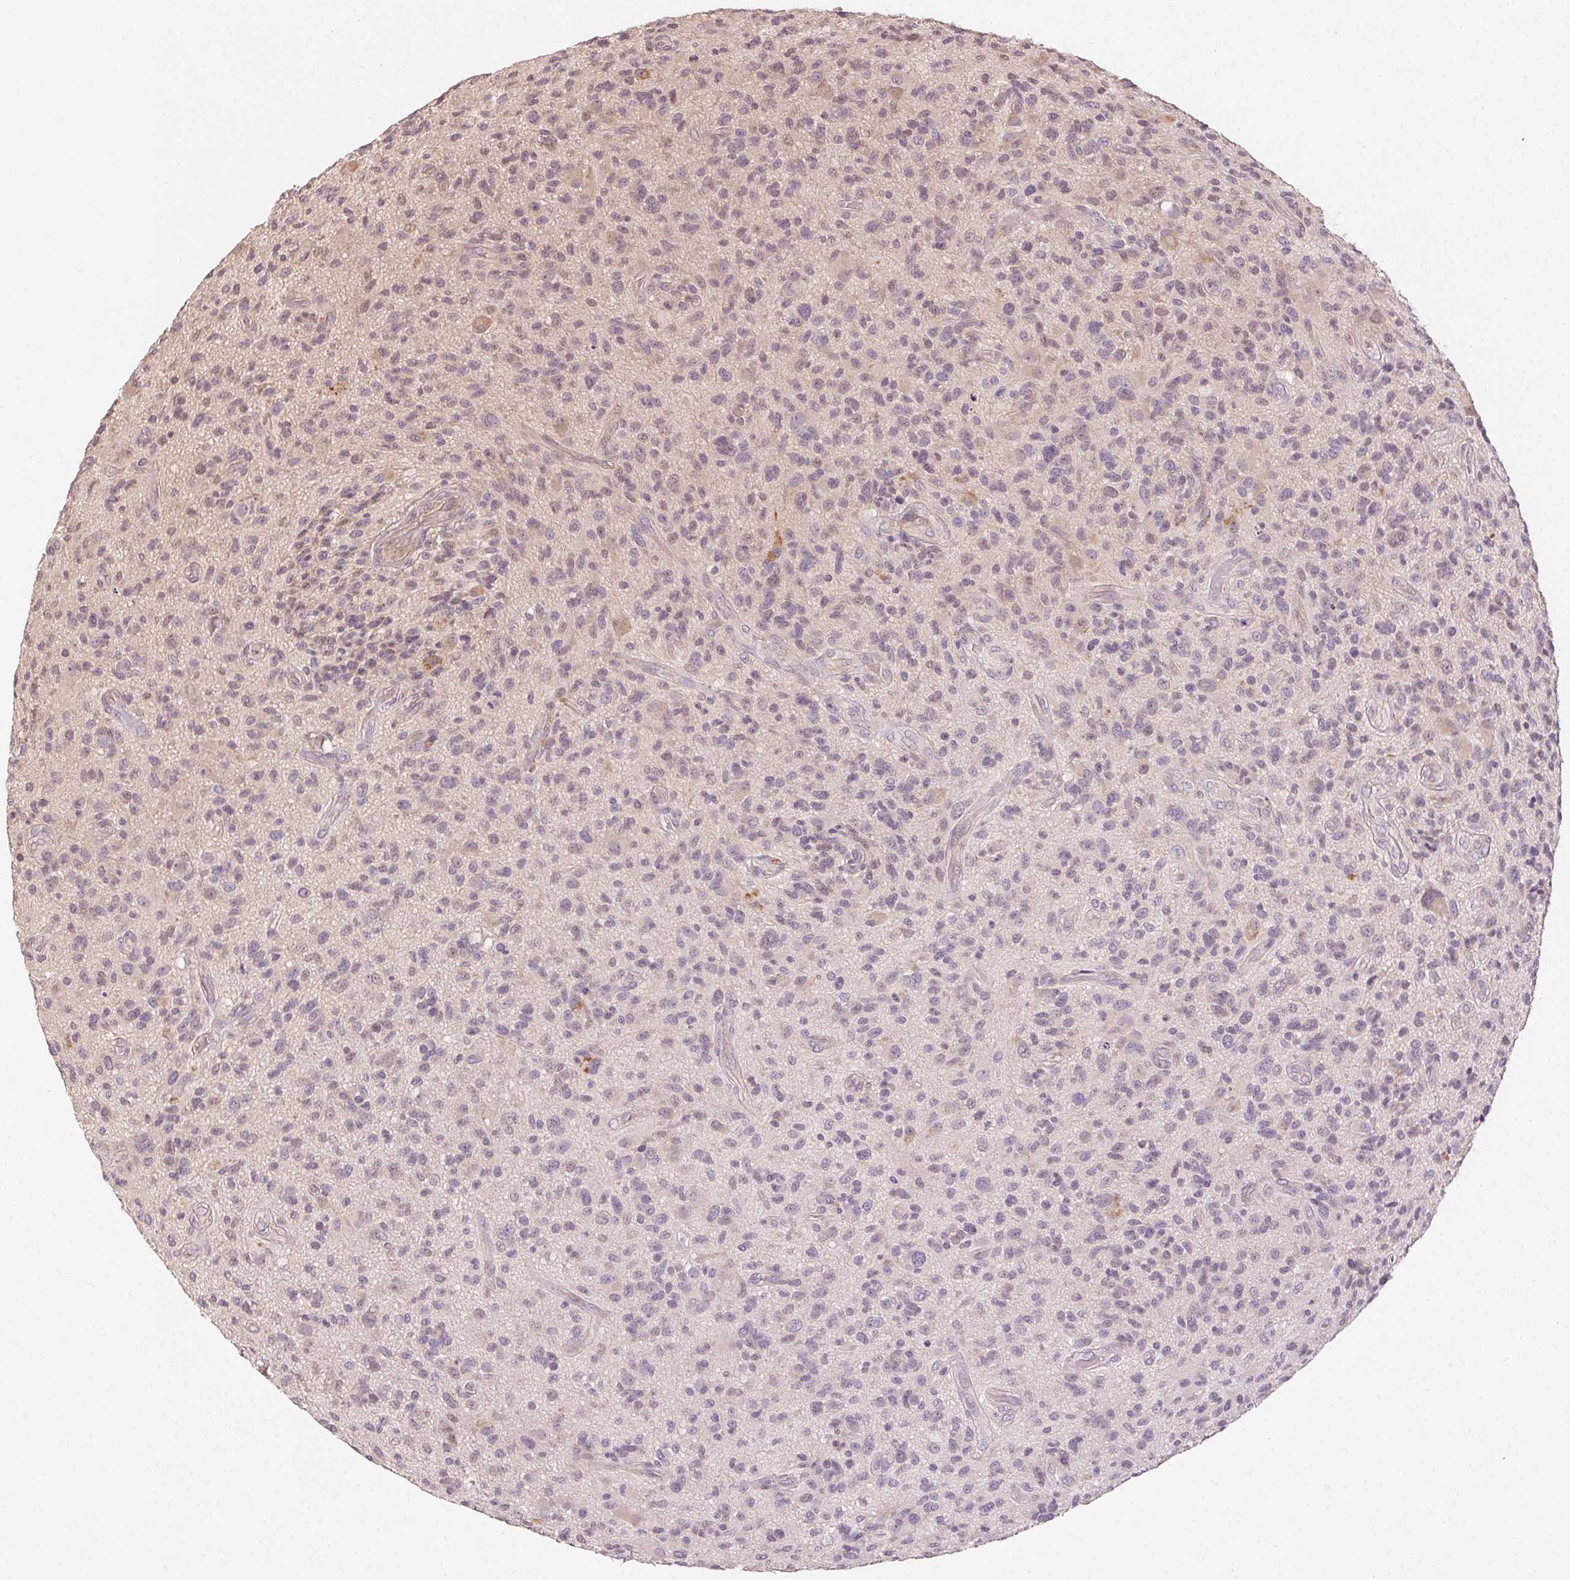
{"staining": {"intensity": "negative", "quantity": "none", "location": "none"}, "tissue": "glioma", "cell_type": "Tumor cells", "image_type": "cancer", "snomed": [{"axis": "morphology", "description": "Glioma, malignant, High grade"}, {"axis": "topography", "description": "Brain"}], "caption": "High power microscopy histopathology image of an immunohistochemistry image of malignant glioma (high-grade), revealing no significant expression in tumor cells.", "gene": "ATP1B3", "patient": {"sex": "male", "age": 47}}